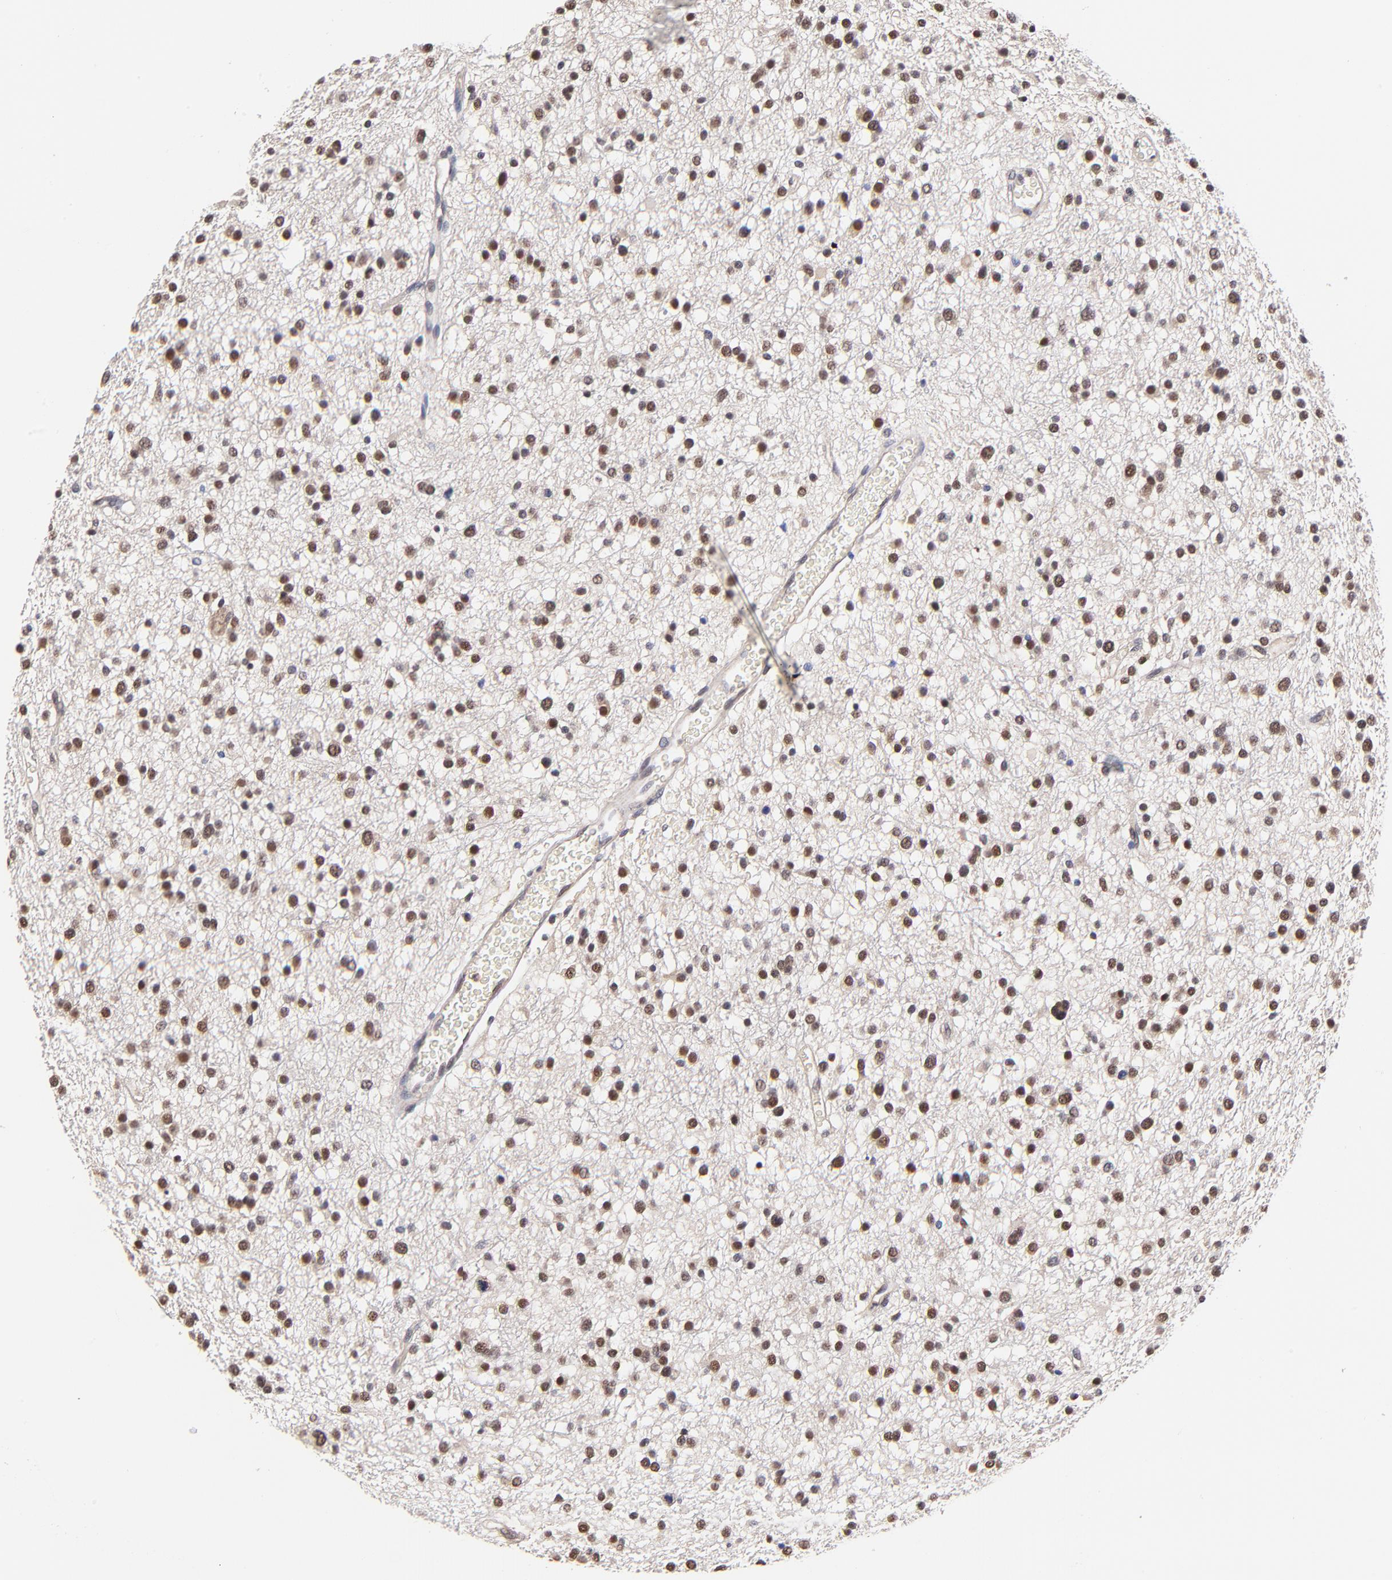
{"staining": {"intensity": "moderate", "quantity": "25%-75%", "location": "nuclear"}, "tissue": "glioma", "cell_type": "Tumor cells", "image_type": "cancer", "snomed": [{"axis": "morphology", "description": "Glioma, malignant, Low grade"}, {"axis": "topography", "description": "Brain"}], "caption": "A brown stain highlights moderate nuclear positivity of a protein in human malignant low-grade glioma tumor cells.", "gene": "PSMC4", "patient": {"sex": "female", "age": 36}}